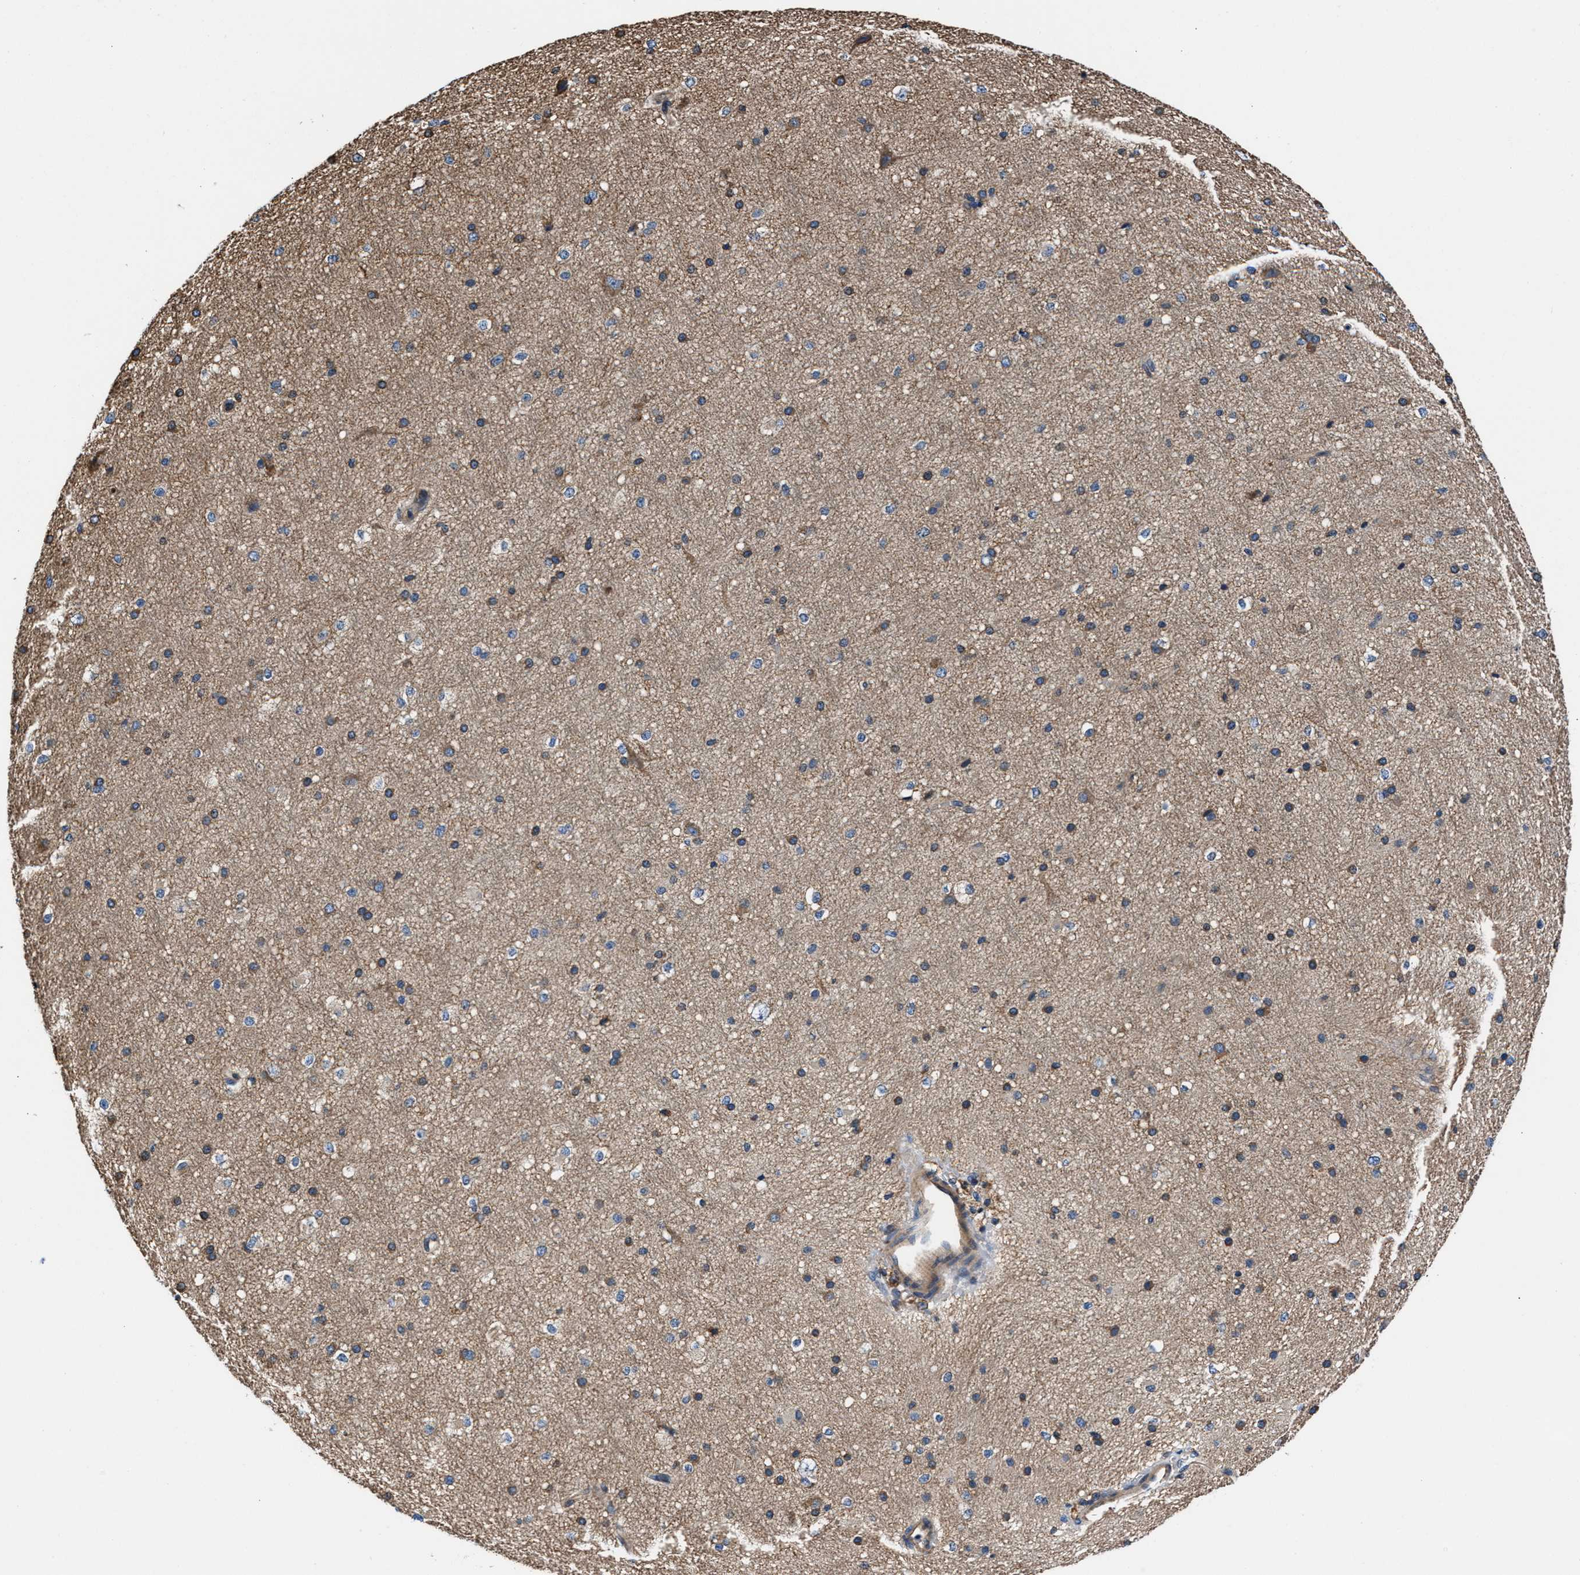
{"staining": {"intensity": "weak", "quantity": ">75%", "location": "cytoplasmic/membranous"}, "tissue": "cerebral cortex", "cell_type": "Endothelial cells", "image_type": "normal", "snomed": [{"axis": "morphology", "description": "Normal tissue, NOS"}, {"axis": "morphology", "description": "Developmental malformation"}, {"axis": "topography", "description": "Cerebral cortex"}], "caption": "High-power microscopy captured an immunohistochemistry histopathology image of normal cerebral cortex, revealing weak cytoplasmic/membranous positivity in approximately >75% of endothelial cells.", "gene": "PPP1R9B", "patient": {"sex": "female", "age": 30}}